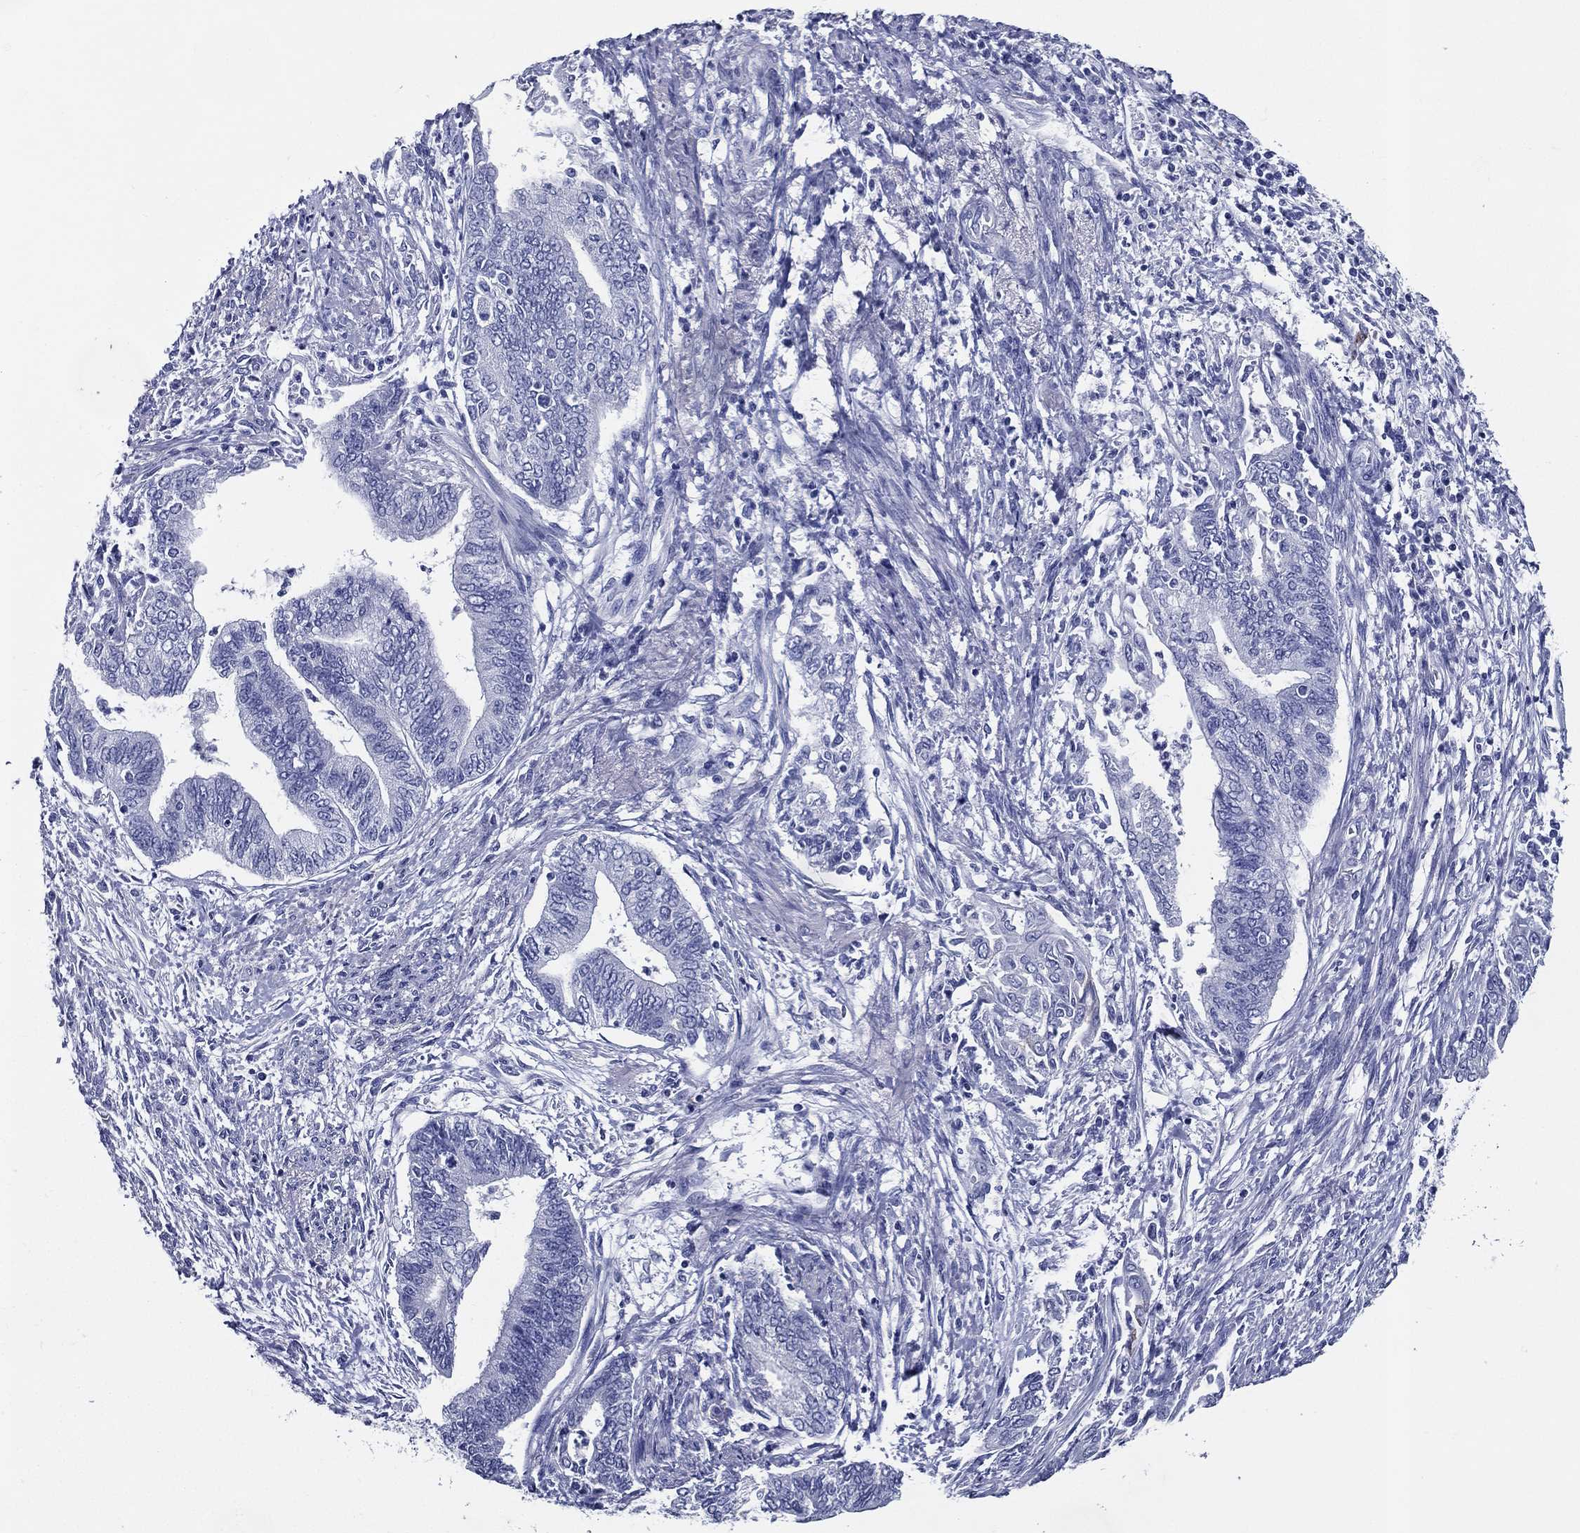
{"staining": {"intensity": "negative", "quantity": "none", "location": "none"}, "tissue": "endometrial cancer", "cell_type": "Tumor cells", "image_type": "cancer", "snomed": [{"axis": "morphology", "description": "Adenocarcinoma, NOS"}, {"axis": "topography", "description": "Endometrium"}], "caption": "Tumor cells show no significant positivity in adenocarcinoma (endometrial).", "gene": "ACE2", "patient": {"sex": "female", "age": 65}}